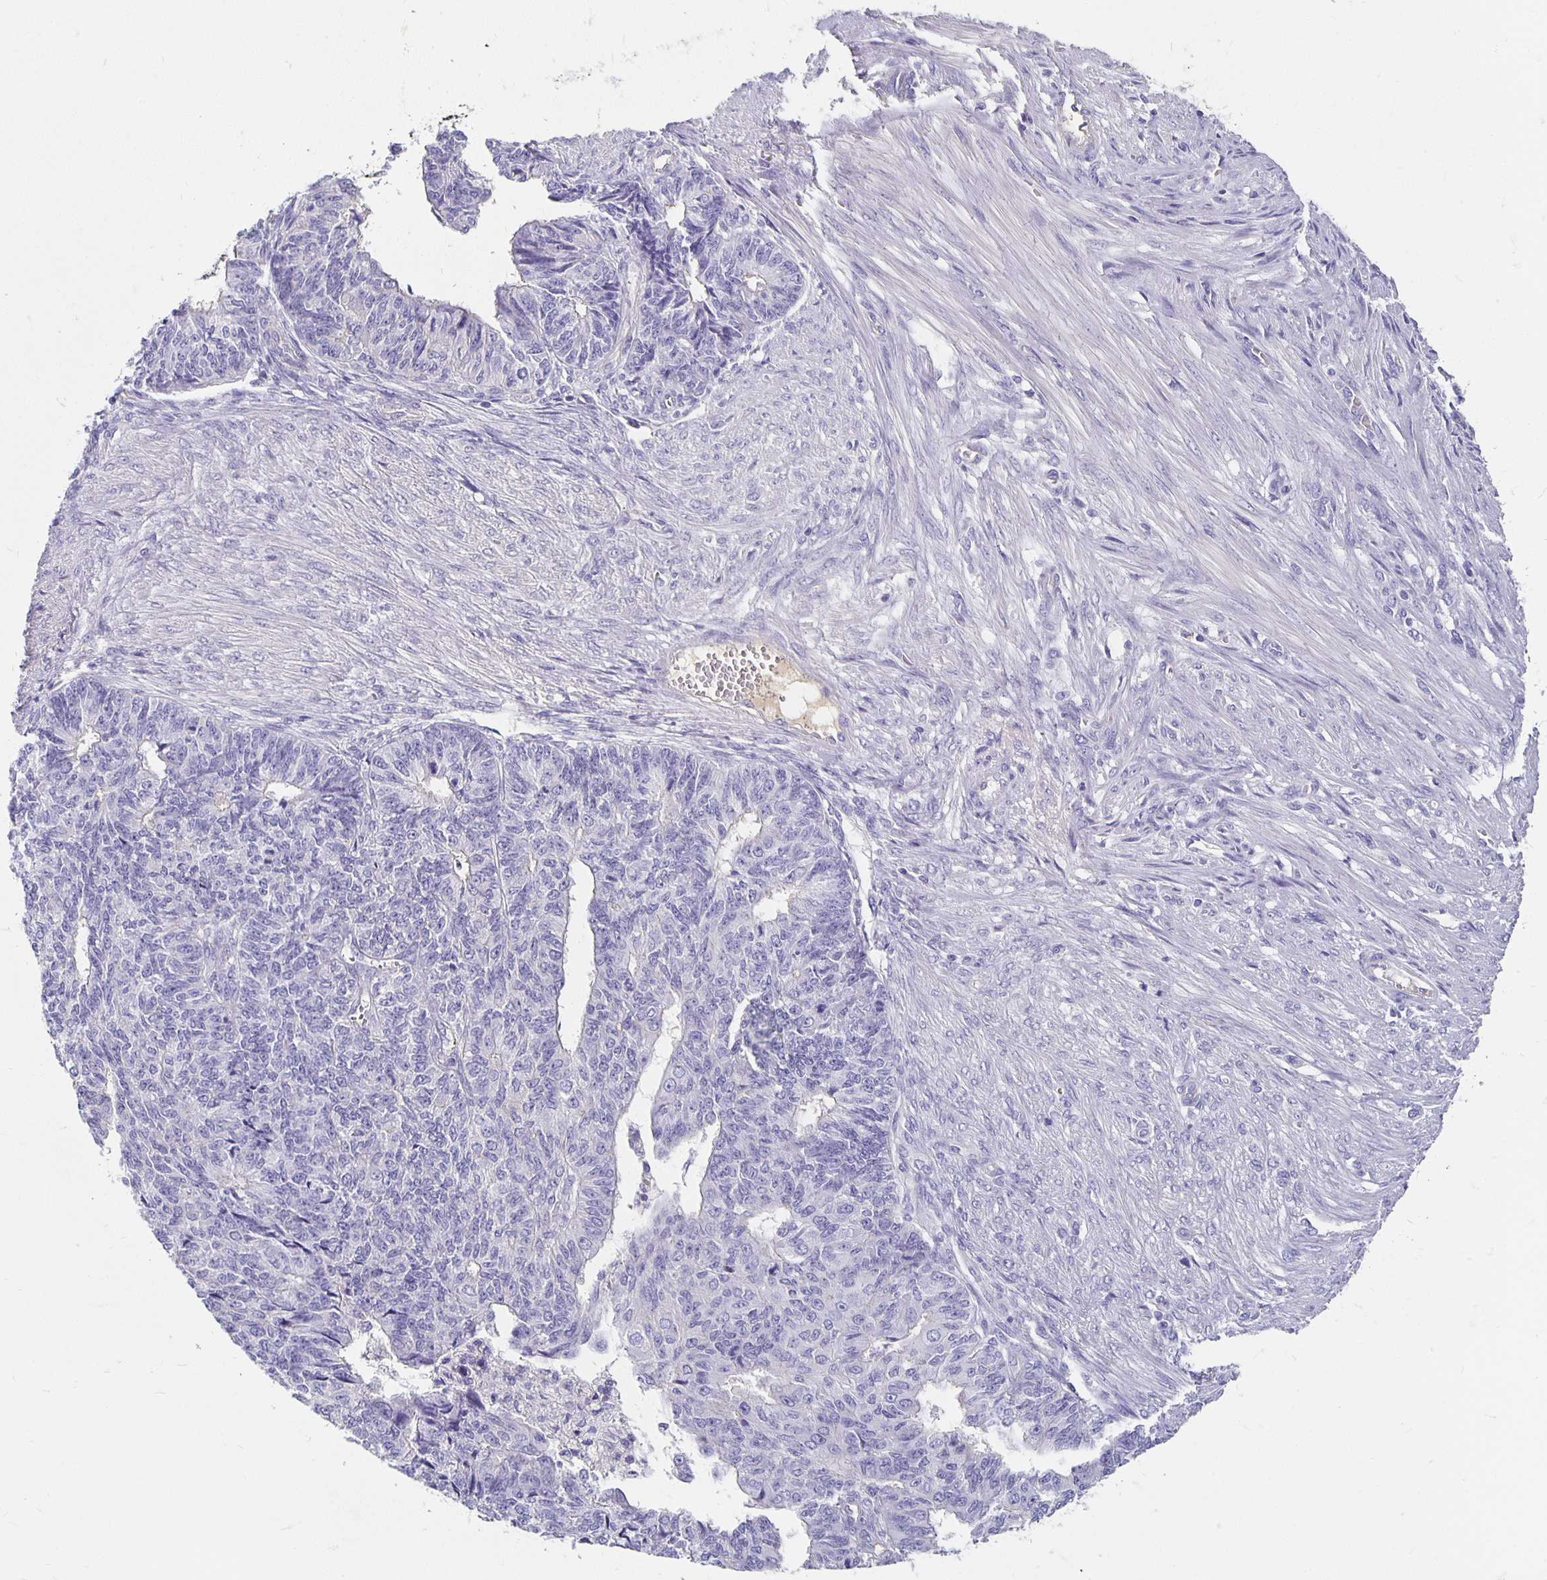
{"staining": {"intensity": "negative", "quantity": "none", "location": "none"}, "tissue": "endometrial cancer", "cell_type": "Tumor cells", "image_type": "cancer", "snomed": [{"axis": "morphology", "description": "Adenocarcinoma, NOS"}, {"axis": "topography", "description": "Endometrium"}], "caption": "An image of human endometrial cancer (adenocarcinoma) is negative for staining in tumor cells.", "gene": "APOB", "patient": {"sex": "female", "age": 32}}